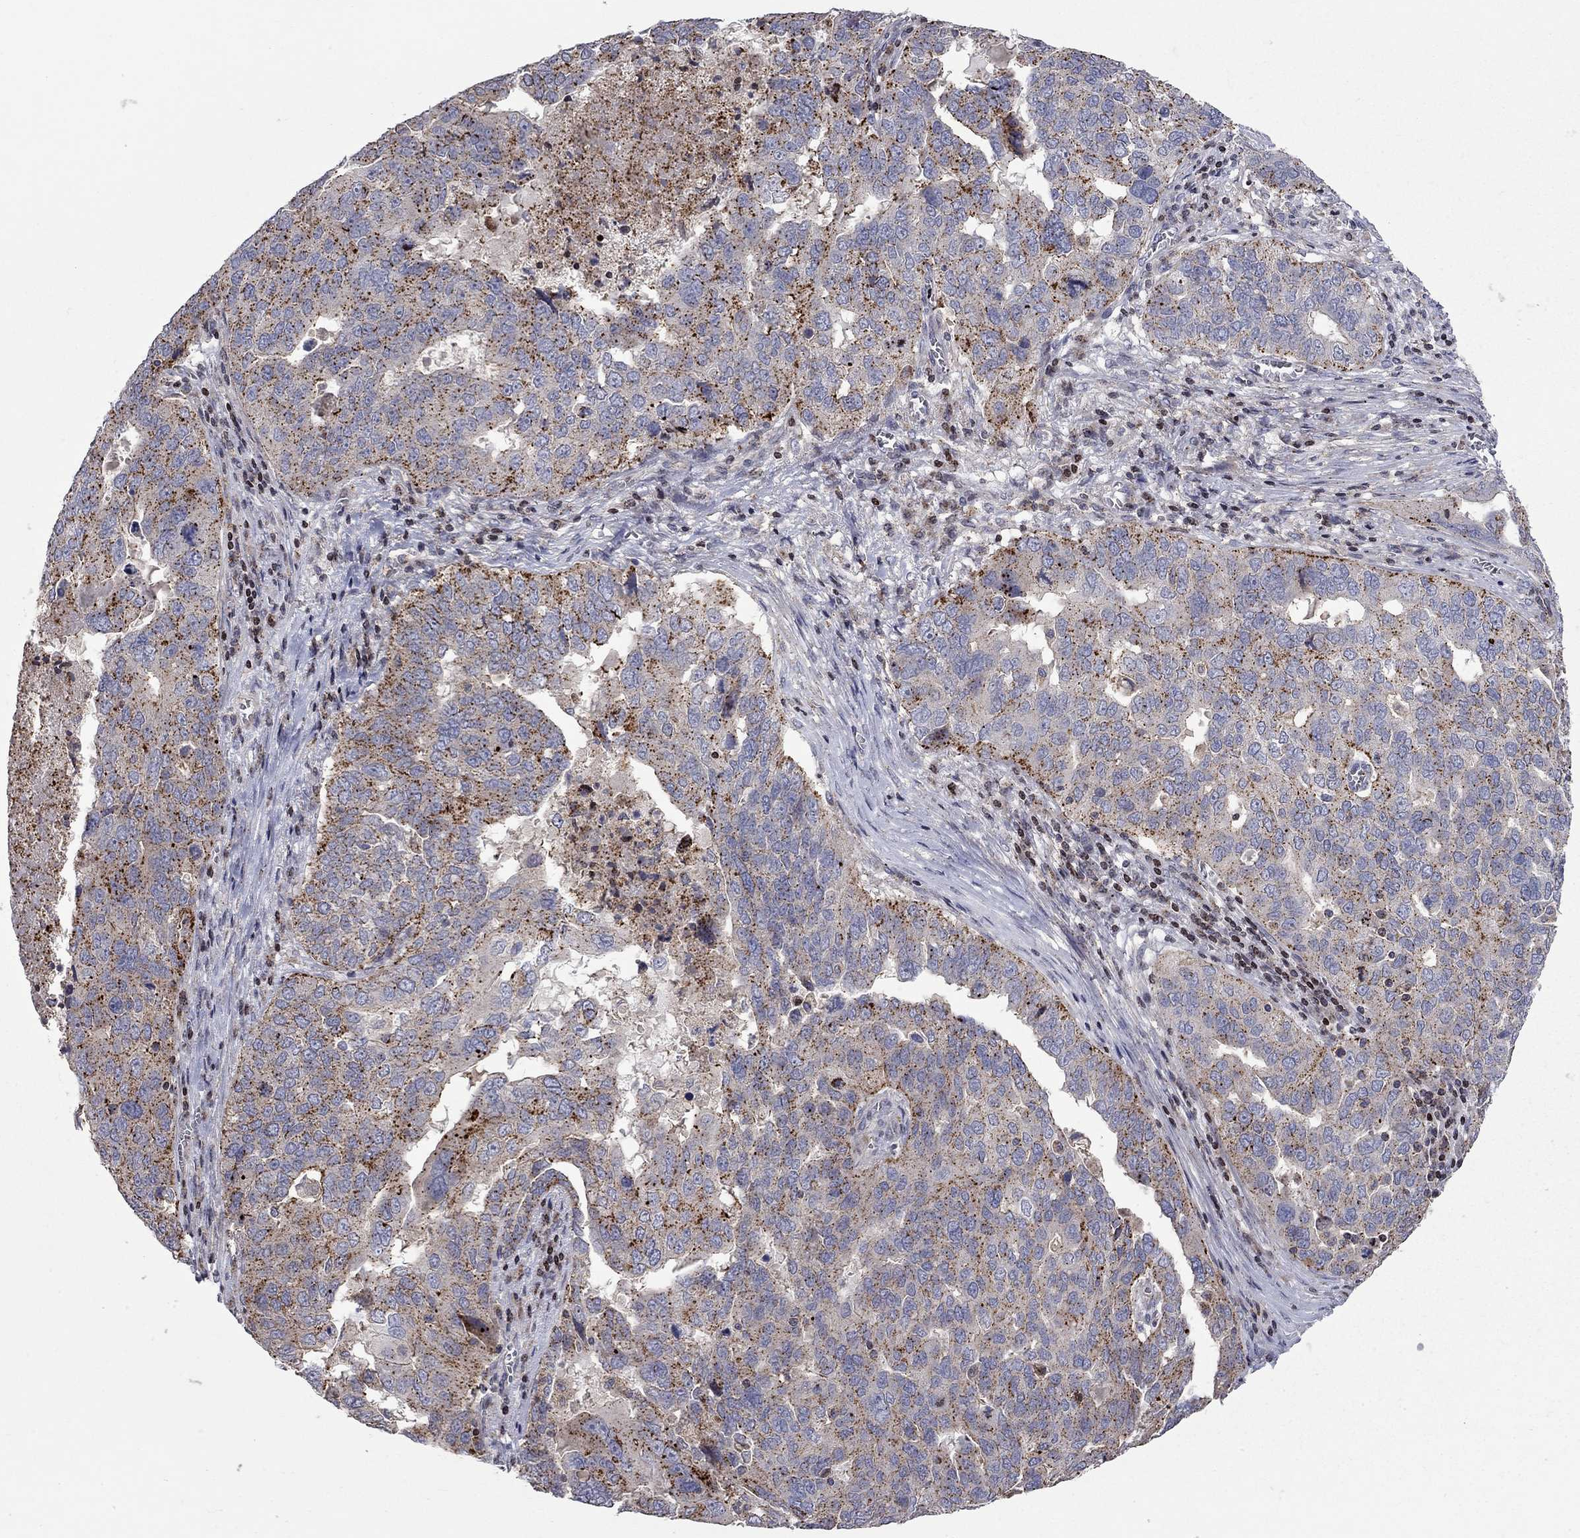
{"staining": {"intensity": "strong", "quantity": "25%-75%", "location": "cytoplasmic/membranous"}, "tissue": "ovarian cancer", "cell_type": "Tumor cells", "image_type": "cancer", "snomed": [{"axis": "morphology", "description": "Carcinoma, endometroid"}, {"axis": "topography", "description": "Soft tissue"}, {"axis": "topography", "description": "Ovary"}], "caption": "The micrograph displays a brown stain indicating the presence of a protein in the cytoplasmic/membranous of tumor cells in ovarian cancer. The protein is shown in brown color, while the nuclei are stained blue.", "gene": "ERN2", "patient": {"sex": "female", "age": 52}}